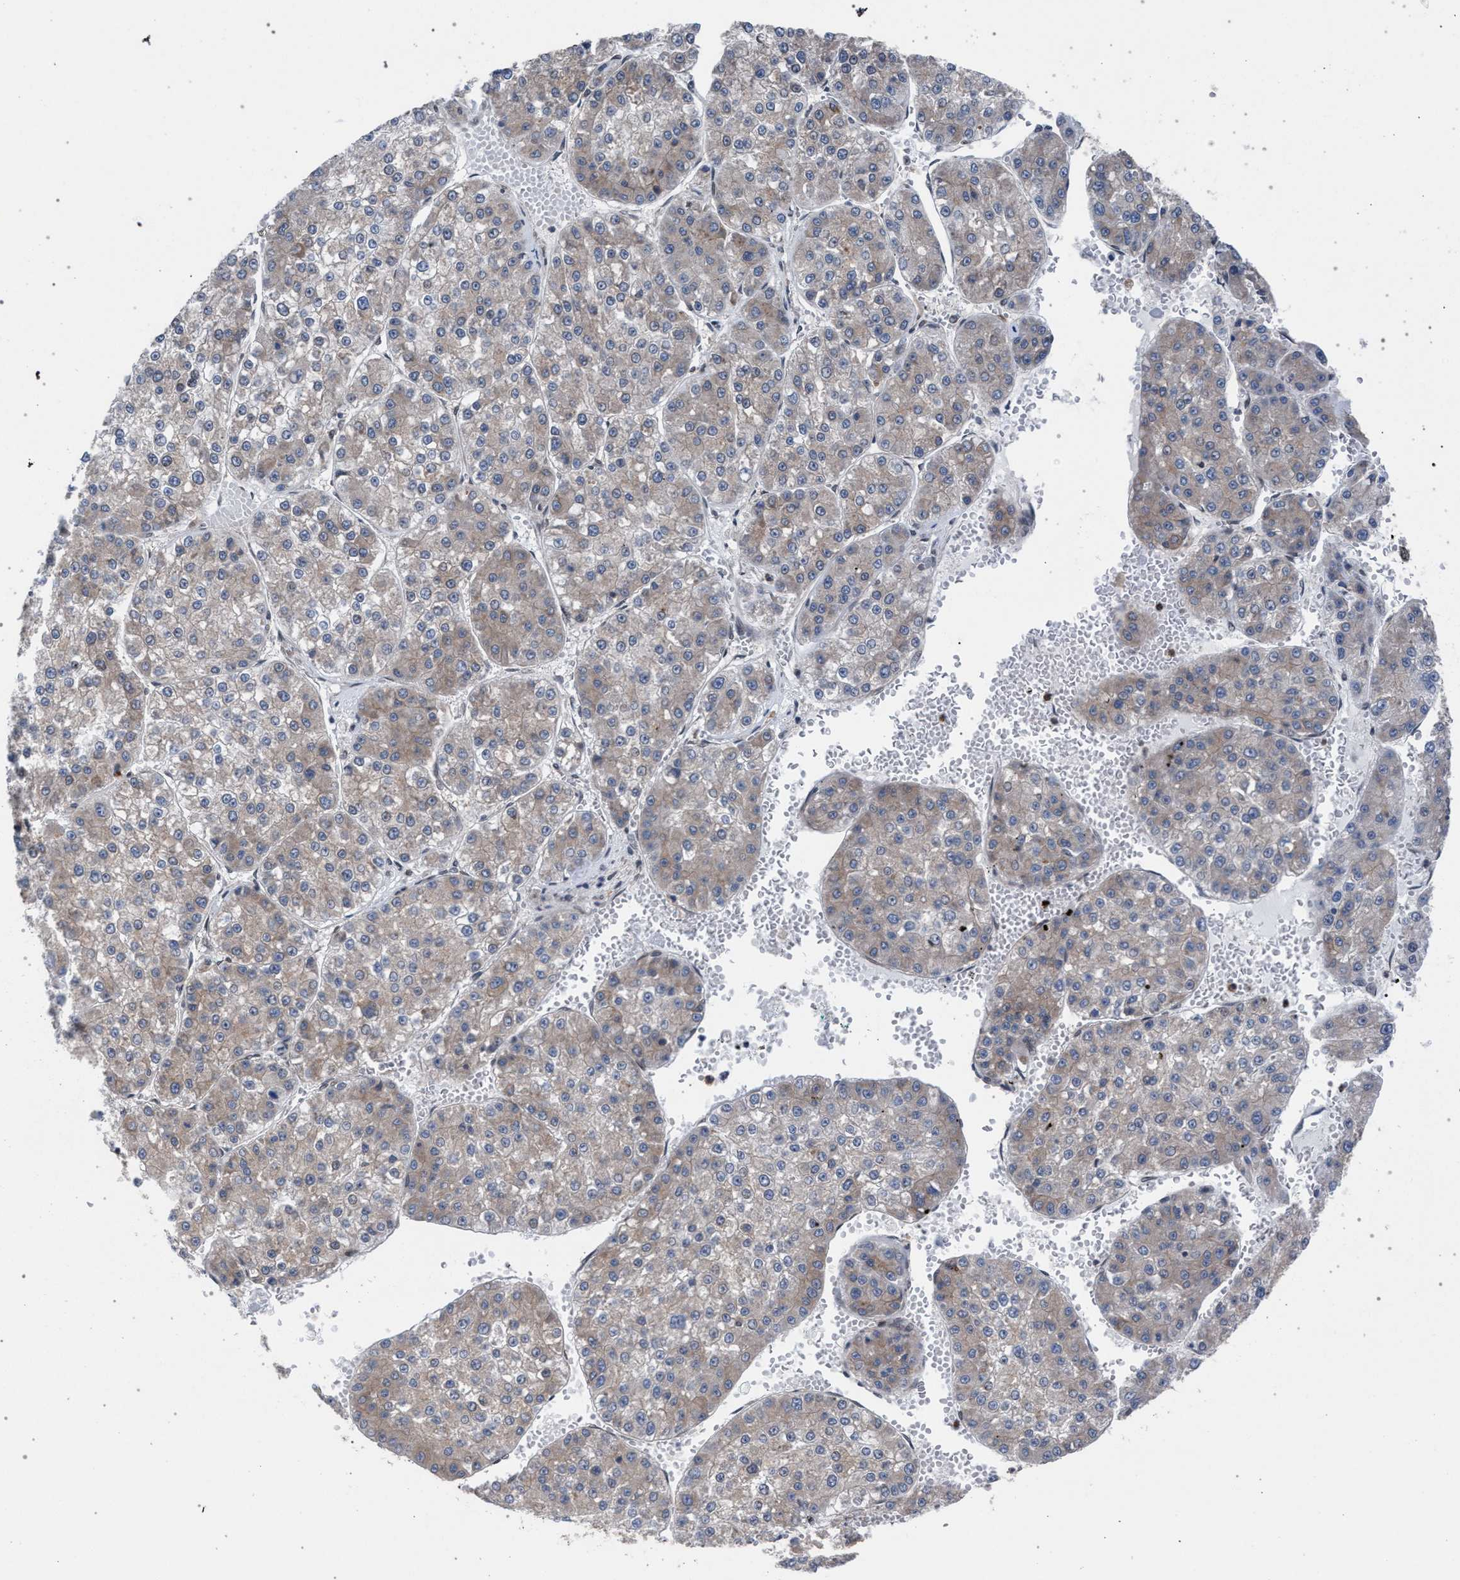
{"staining": {"intensity": "weak", "quantity": "<25%", "location": "cytoplasmic/membranous"}, "tissue": "liver cancer", "cell_type": "Tumor cells", "image_type": "cancer", "snomed": [{"axis": "morphology", "description": "Carcinoma, Hepatocellular, NOS"}, {"axis": "topography", "description": "Liver"}], "caption": "High power microscopy image of an immunohistochemistry (IHC) histopathology image of liver cancer (hepatocellular carcinoma), revealing no significant staining in tumor cells.", "gene": "ARPC5L", "patient": {"sex": "female", "age": 73}}